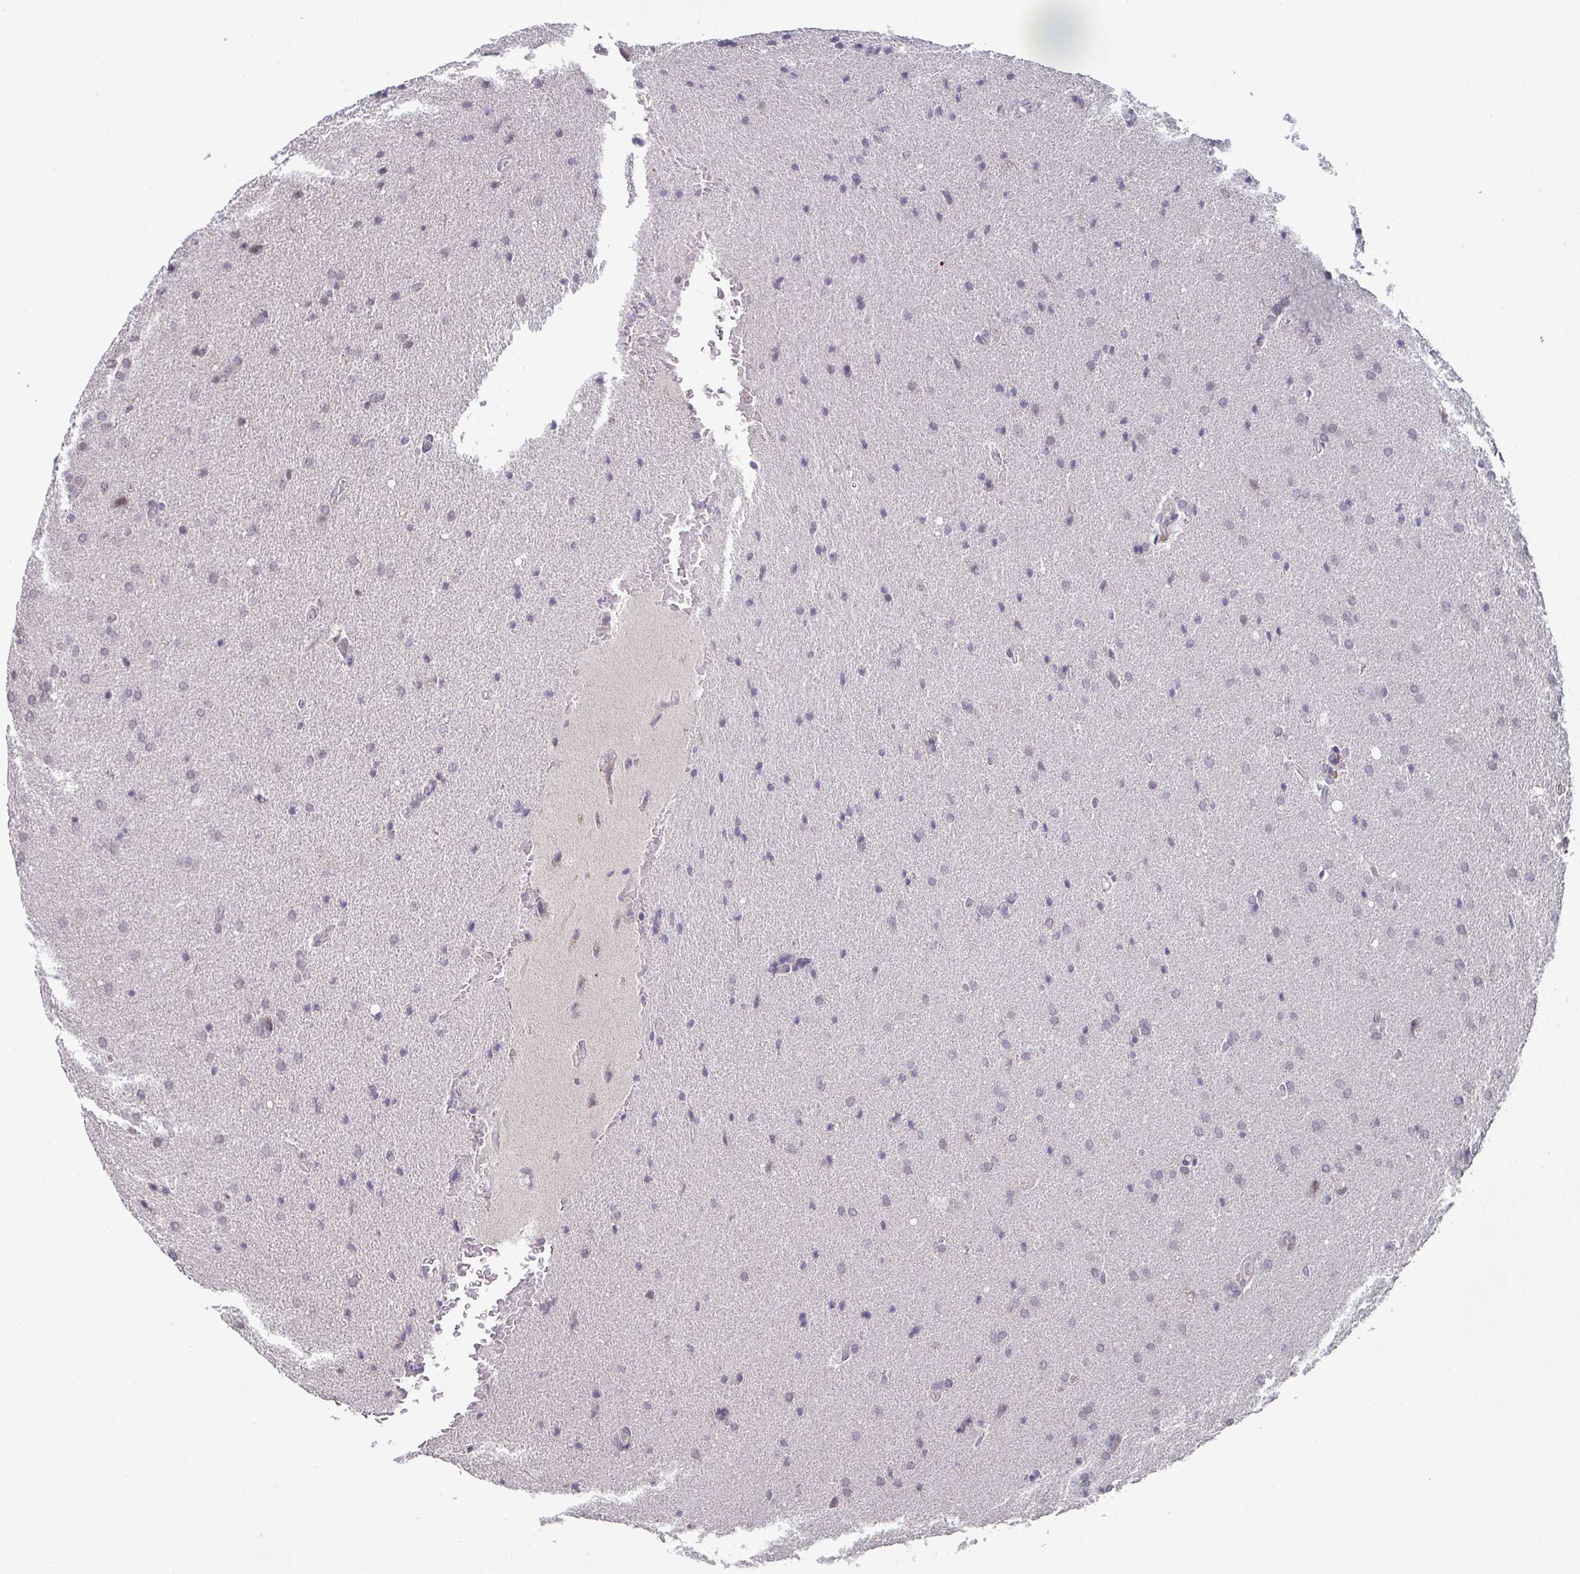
{"staining": {"intensity": "negative", "quantity": "none", "location": "none"}, "tissue": "glioma", "cell_type": "Tumor cells", "image_type": "cancer", "snomed": [{"axis": "morphology", "description": "Glioma, malignant, High grade"}, {"axis": "topography", "description": "Brain"}], "caption": "Micrograph shows no protein expression in tumor cells of glioma tissue. (DAB immunohistochemistry with hematoxylin counter stain).", "gene": "ZNF214", "patient": {"sex": "male", "age": 56}}